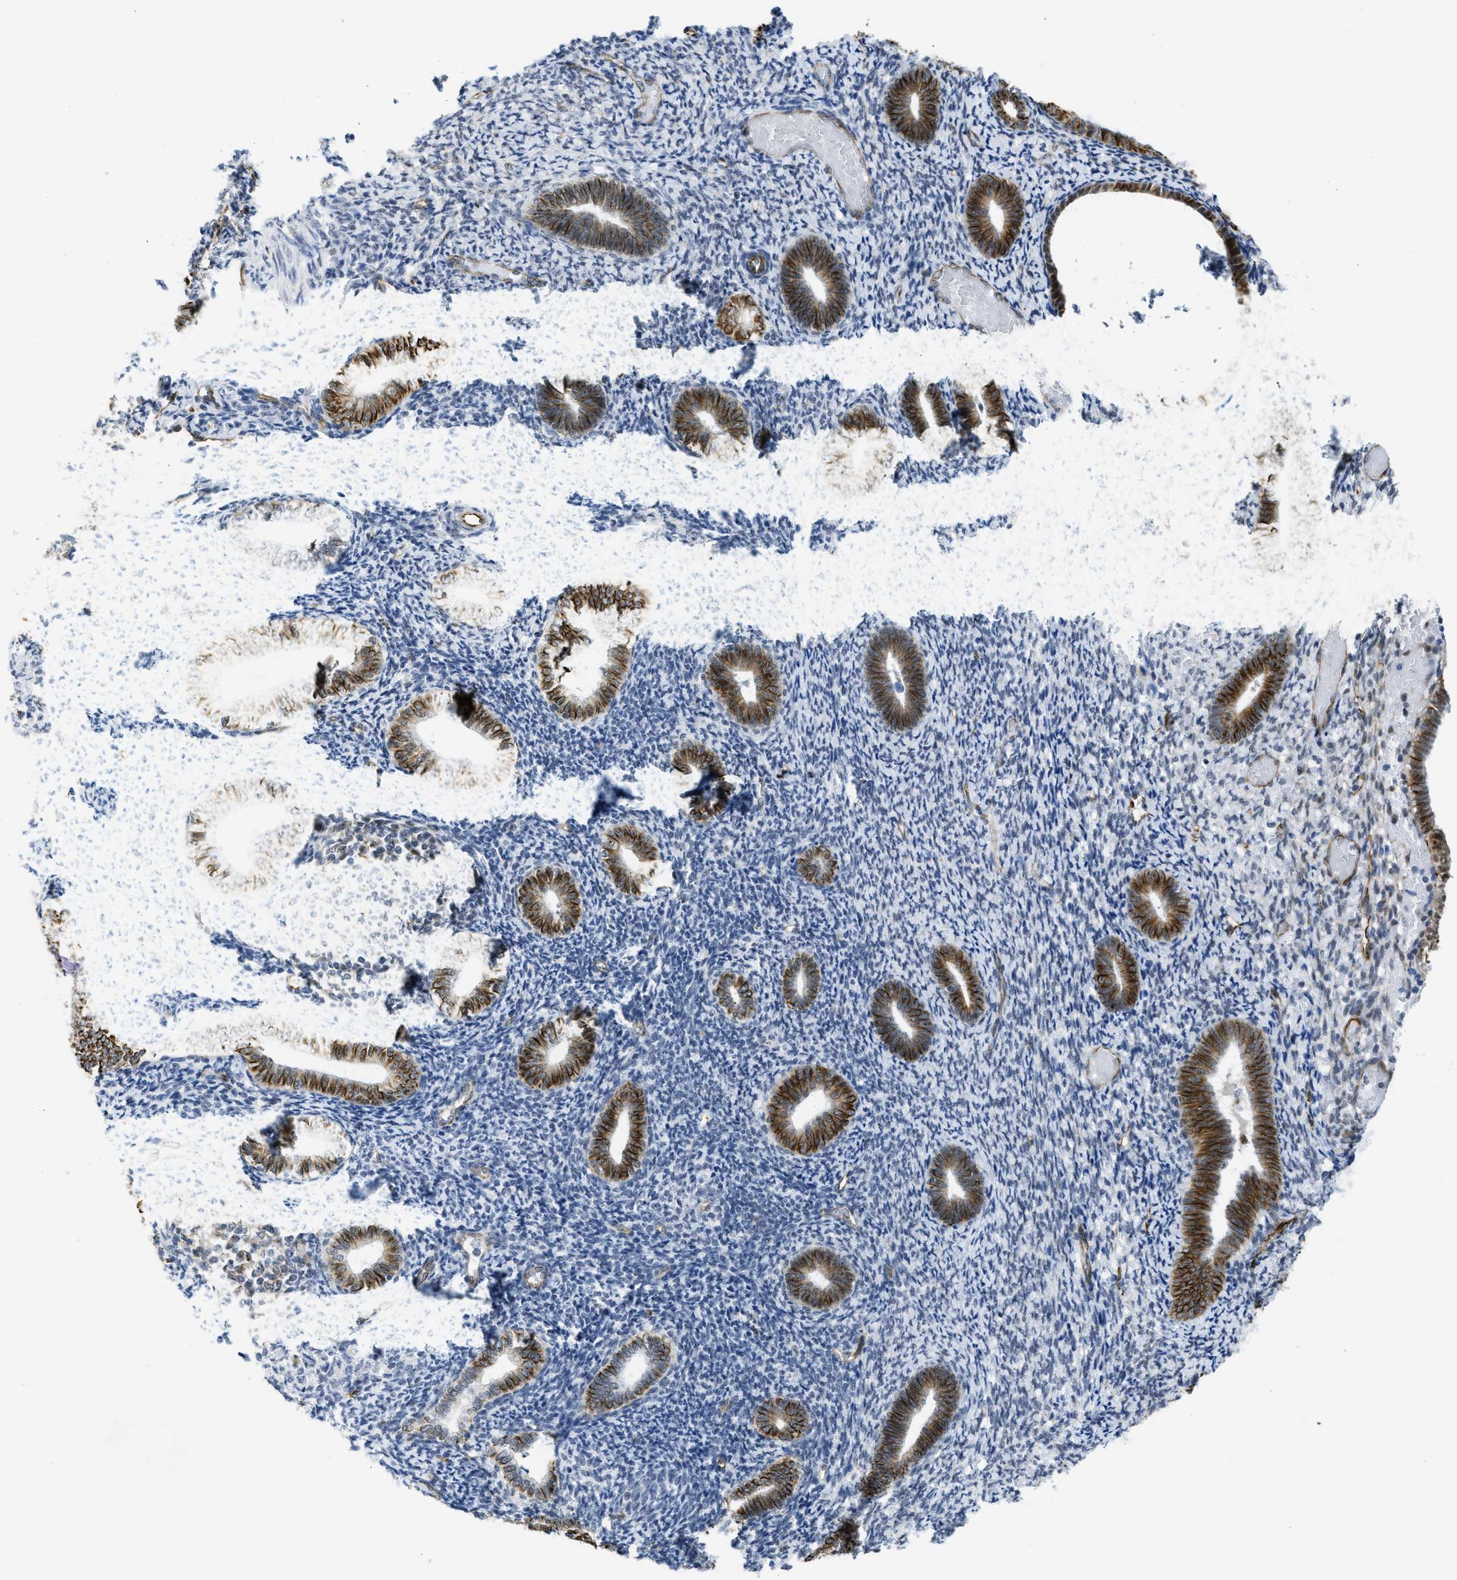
{"staining": {"intensity": "moderate", "quantity": "<25%", "location": "cytoplasmic/membranous"}, "tissue": "endometrium", "cell_type": "Cells in endometrial stroma", "image_type": "normal", "snomed": [{"axis": "morphology", "description": "Normal tissue, NOS"}, {"axis": "topography", "description": "Endometrium"}], "caption": "DAB immunohistochemical staining of unremarkable human endometrium shows moderate cytoplasmic/membranous protein staining in about <25% of cells in endometrial stroma. The staining is performed using DAB brown chromogen to label protein expression. The nuclei are counter-stained blue using hematoxylin.", "gene": "LRRC8B", "patient": {"sex": "female", "age": 66}}